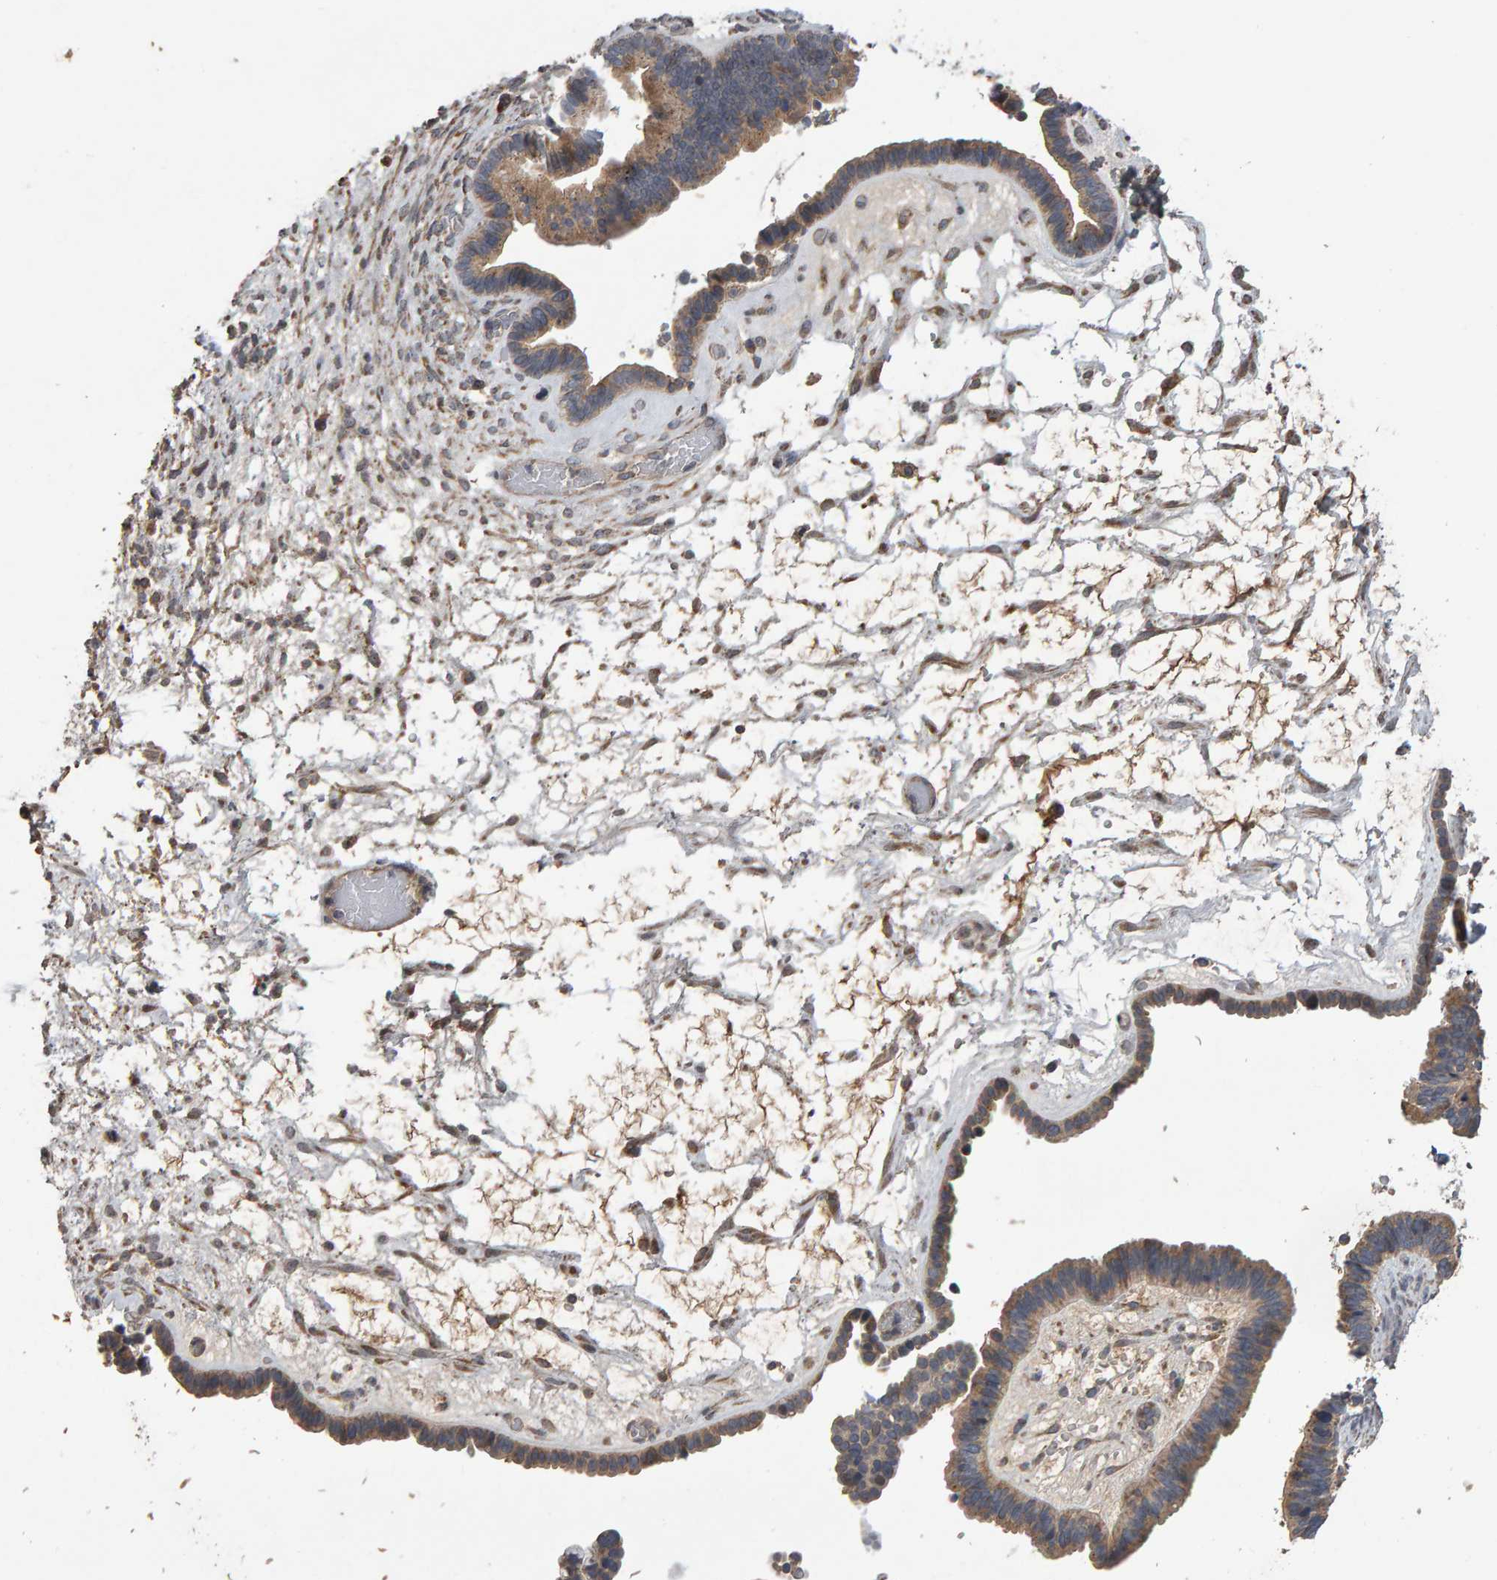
{"staining": {"intensity": "weak", "quantity": ">75%", "location": "cytoplasmic/membranous"}, "tissue": "ovarian cancer", "cell_type": "Tumor cells", "image_type": "cancer", "snomed": [{"axis": "morphology", "description": "Cystadenocarcinoma, serous, NOS"}, {"axis": "topography", "description": "Ovary"}], "caption": "IHC (DAB (3,3'-diaminobenzidine)) staining of serous cystadenocarcinoma (ovarian) exhibits weak cytoplasmic/membranous protein expression in approximately >75% of tumor cells.", "gene": "COASY", "patient": {"sex": "female", "age": 56}}